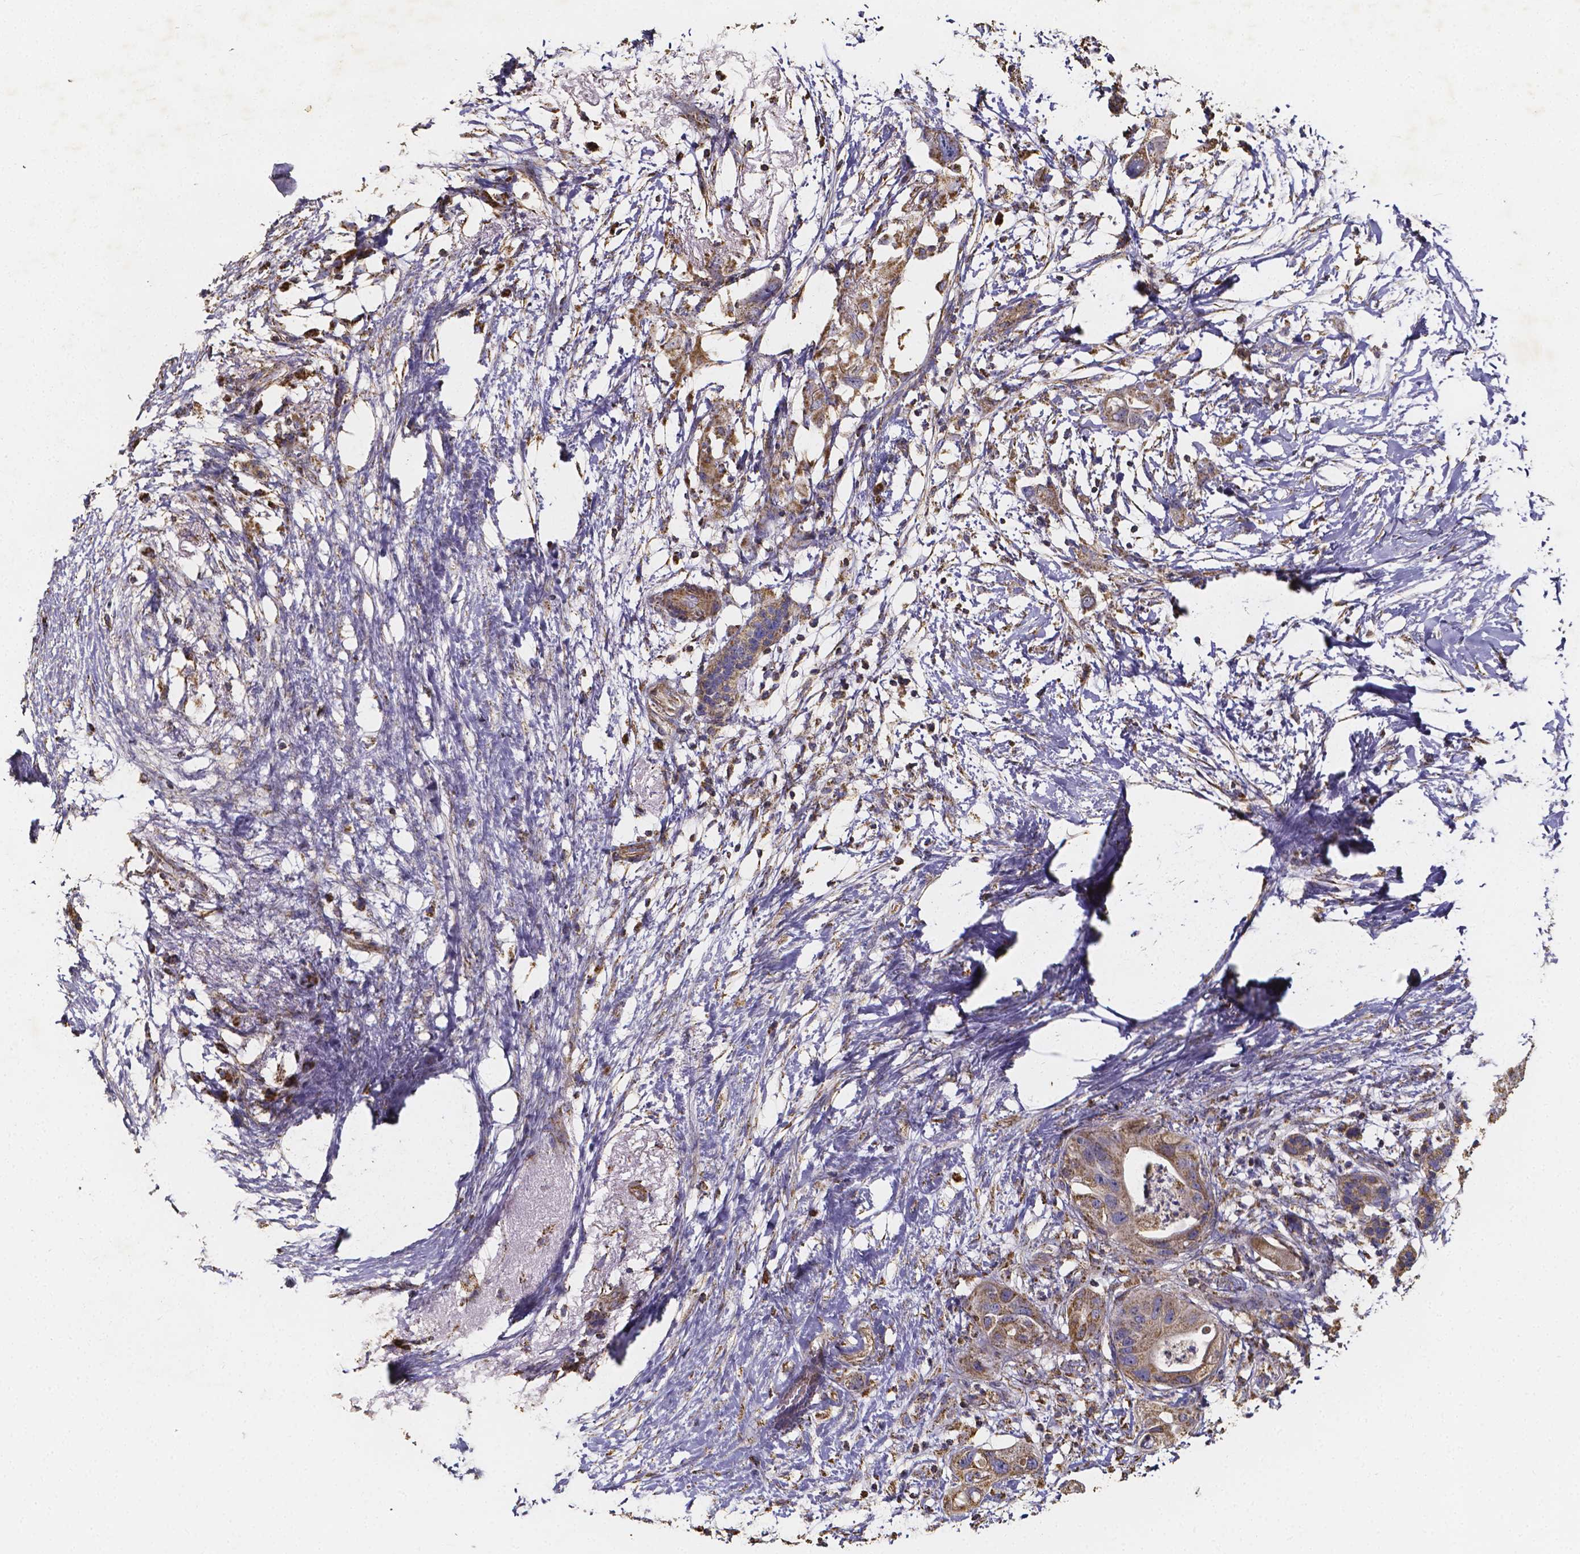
{"staining": {"intensity": "moderate", "quantity": ">75%", "location": "cytoplasmic/membranous"}, "tissue": "pancreatic cancer", "cell_type": "Tumor cells", "image_type": "cancer", "snomed": [{"axis": "morphology", "description": "Adenocarcinoma, NOS"}, {"axis": "topography", "description": "Pancreas"}], "caption": "Protein staining of pancreatic cancer tissue shows moderate cytoplasmic/membranous staining in approximately >75% of tumor cells.", "gene": "SLC35D2", "patient": {"sex": "female", "age": 72}}